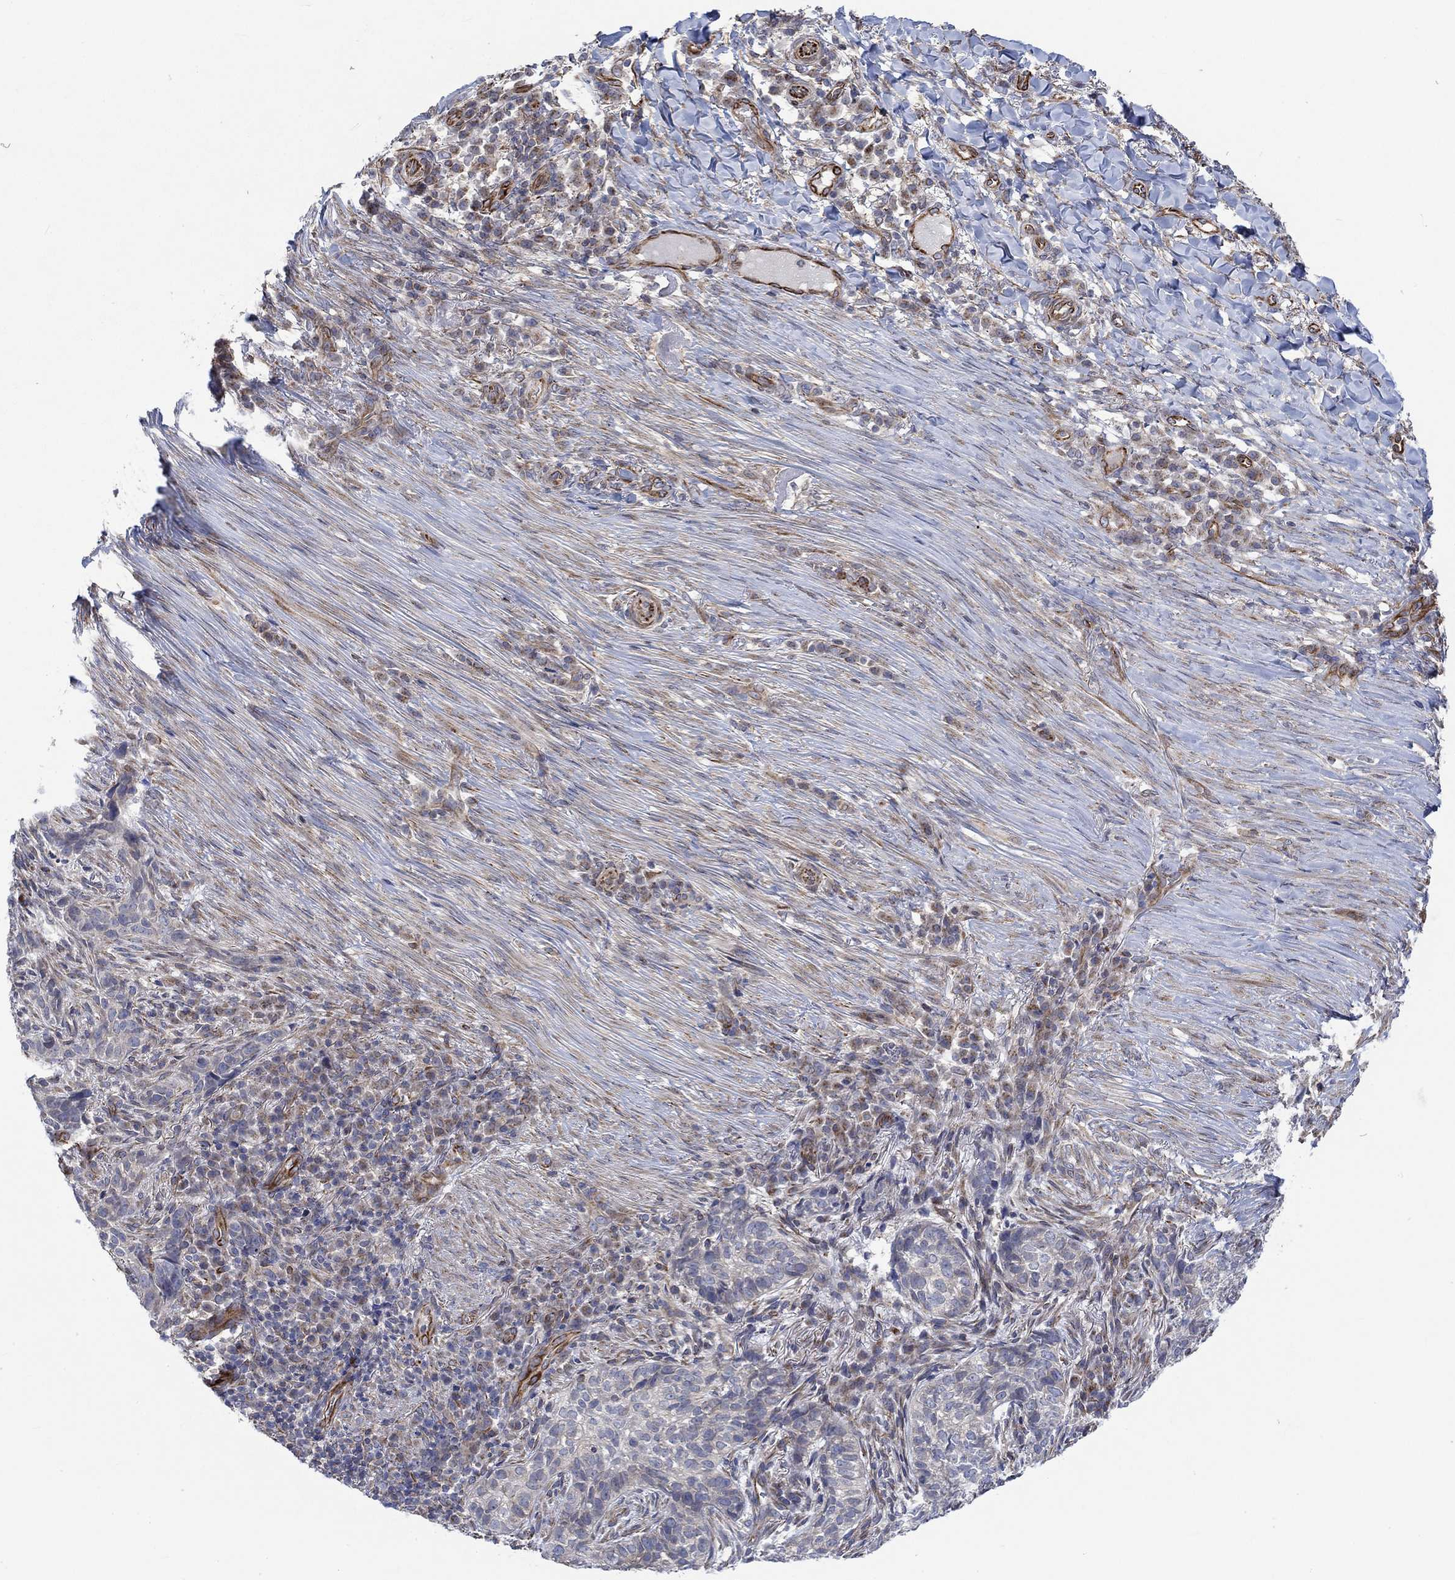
{"staining": {"intensity": "weak", "quantity": "25%-75%", "location": "cytoplasmic/membranous"}, "tissue": "skin cancer", "cell_type": "Tumor cells", "image_type": "cancer", "snomed": [{"axis": "morphology", "description": "Basal cell carcinoma"}, {"axis": "topography", "description": "Skin"}], "caption": "Immunohistochemistry (IHC) staining of skin cancer (basal cell carcinoma), which demonstrates low levels of weak cytoplasmic/membranous positivity in approximately 25%-75% of tumor cells indicating weak cytoplasmic/membranous protein positivity. The staining was performed using DAB (brown) for protein detection and nuclei were counterstained in hematoxylin (blue).", "gene": "CAMK1D", "patient": {"sex": "female", "age": 69}}